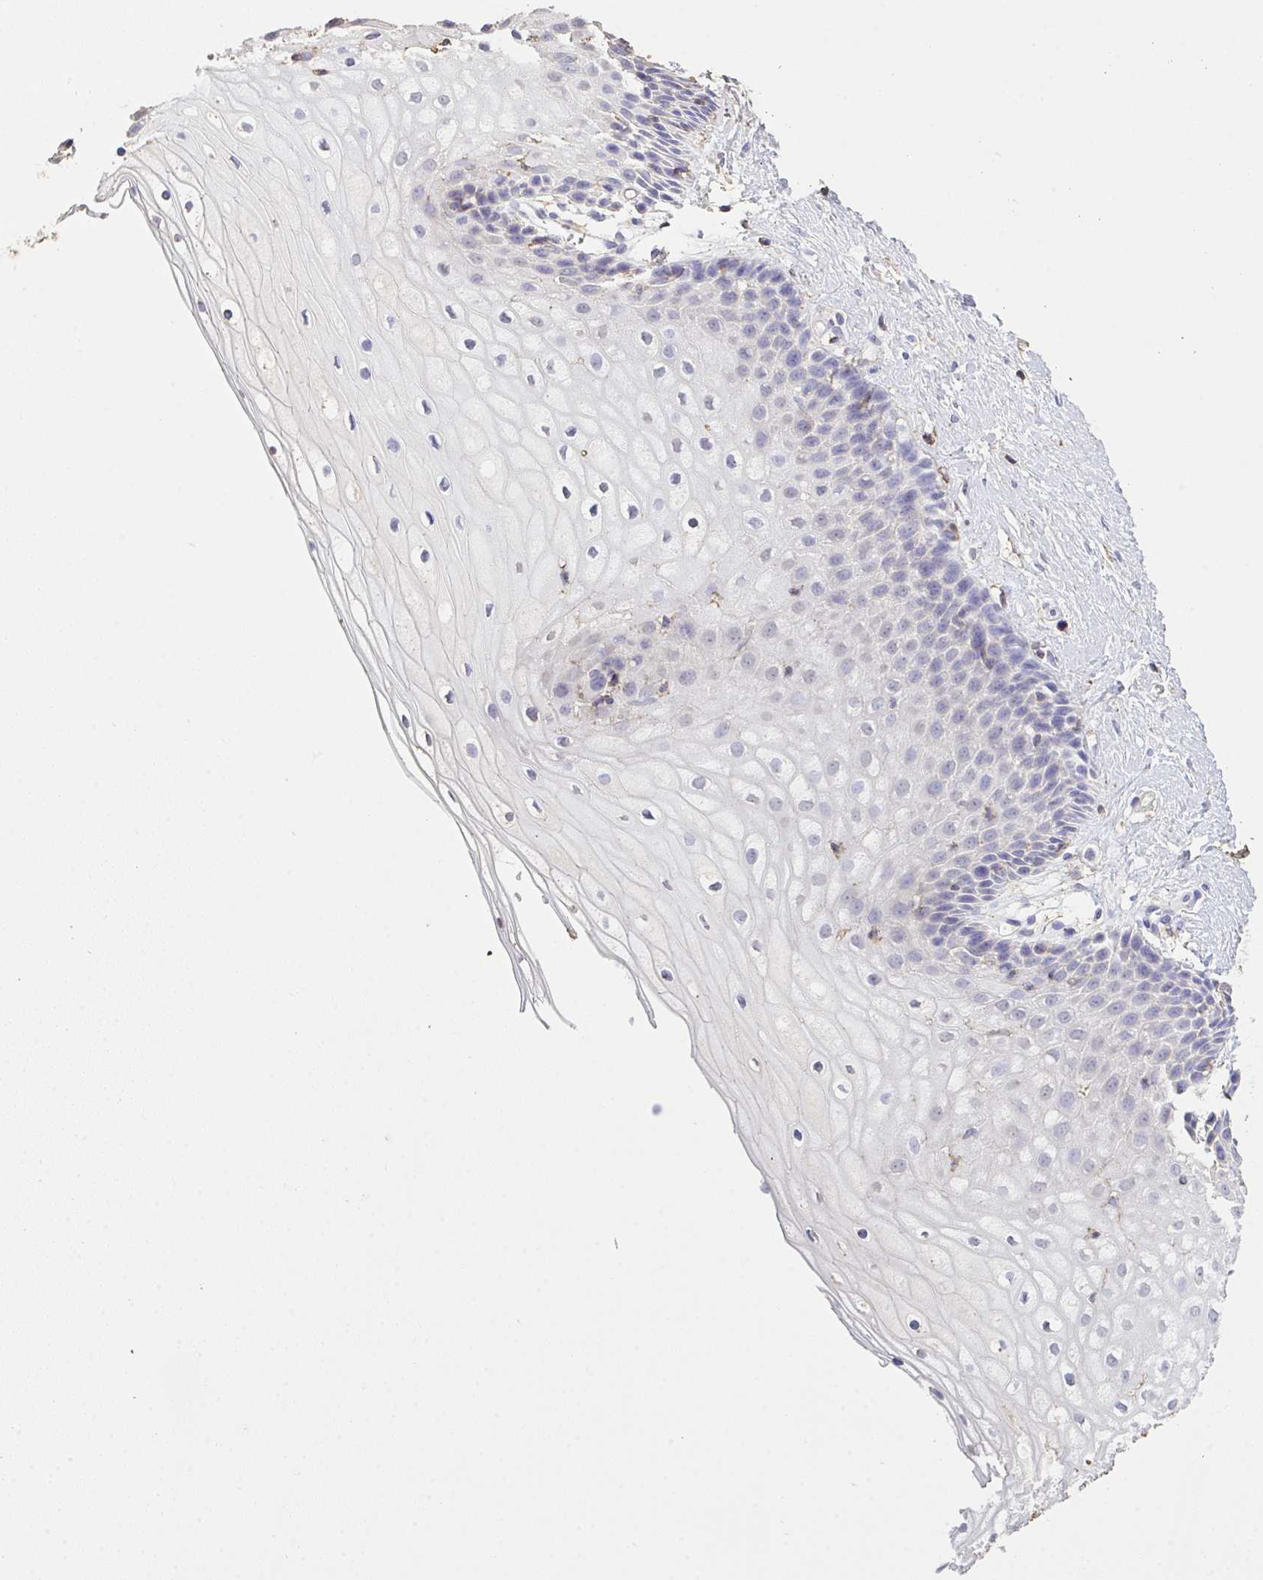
{"staining": {"intensity": "negative", "quantity": "none", "location": "none"}, "tissue": "cervix", "cell_type": "Glandular cells", "image_type": "normal", "snomed": [{"axis": "morphology", "description": "Normal tissue, NOS"}, {"axis": "topography", "description": "Cervix"}], "caption": "Immunohistochemistry of benign human cervix demonstrates no positivity in glandular cells.", "gene": "IL23R", "patient": {"sex": "female", "age": 36}}